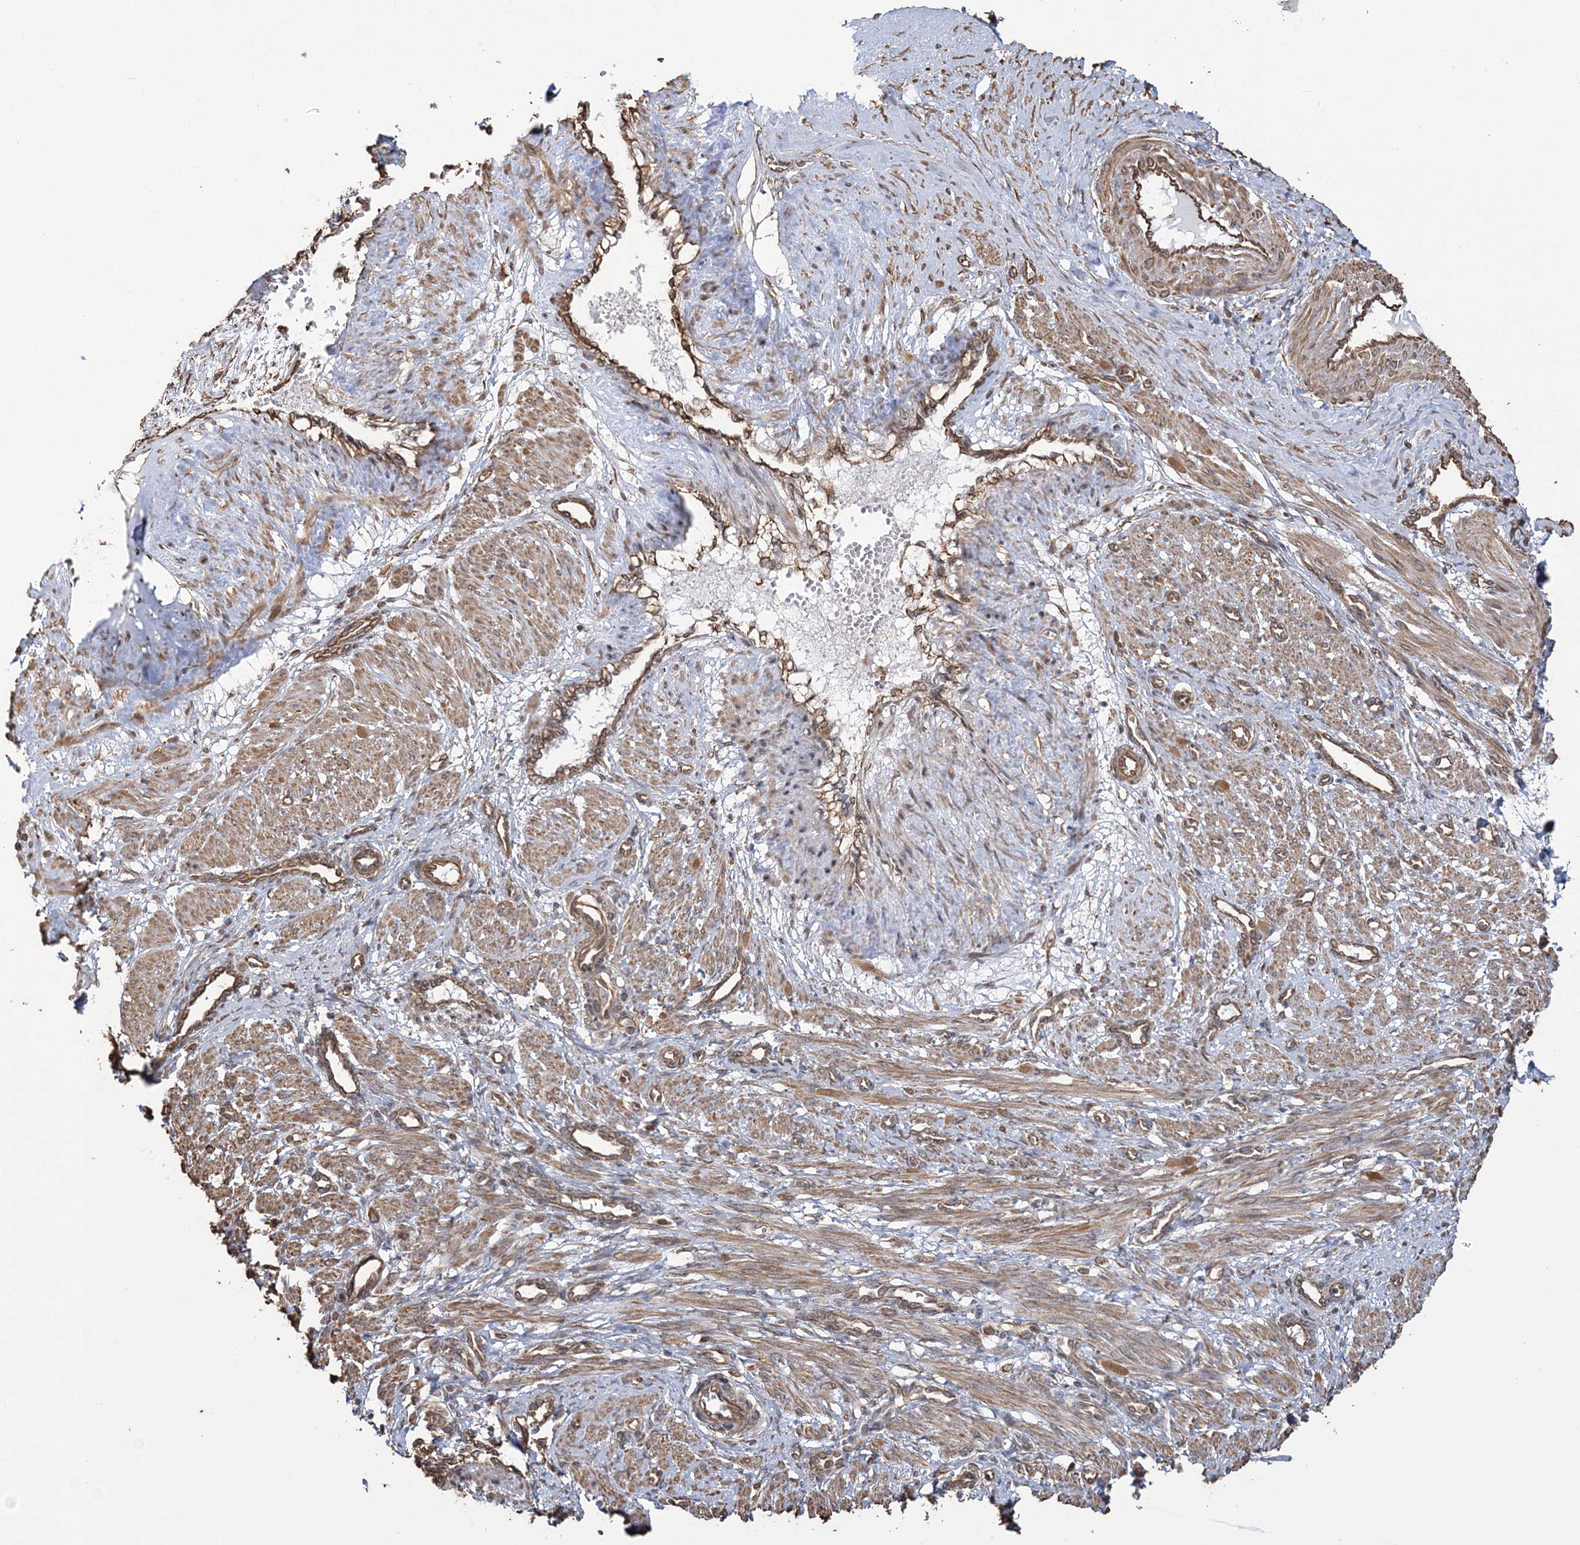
{"staining": {"intensity": "moderate", "quantity": ">75%", "location": "cytoplasmic/membranous"}, "tissue": "smooth muscle", "cell_type": "Smooth muscle cells", "image_type": "normal", "snomed": [{"axis": "morphology", "description": "Normal tissue, NOS"}, {"axis": "topography", "description": "Endometrium"}], "caption": "IHC staining of benign smooth muscle, which exhibits medium levels of moderate cytoplasmic/membranous staining in approximately >75% of smooth muscle cells indicating moderate cytoplasmic/membranous protein staining. The staining was performed using DAB (3,3'-diaminobenzidine) (brown) for protein detection and nuclei were counterstained in hematoxylin (blue).", "gene": "ATP11B", "patient": {"sex": "female", "age": 33}}